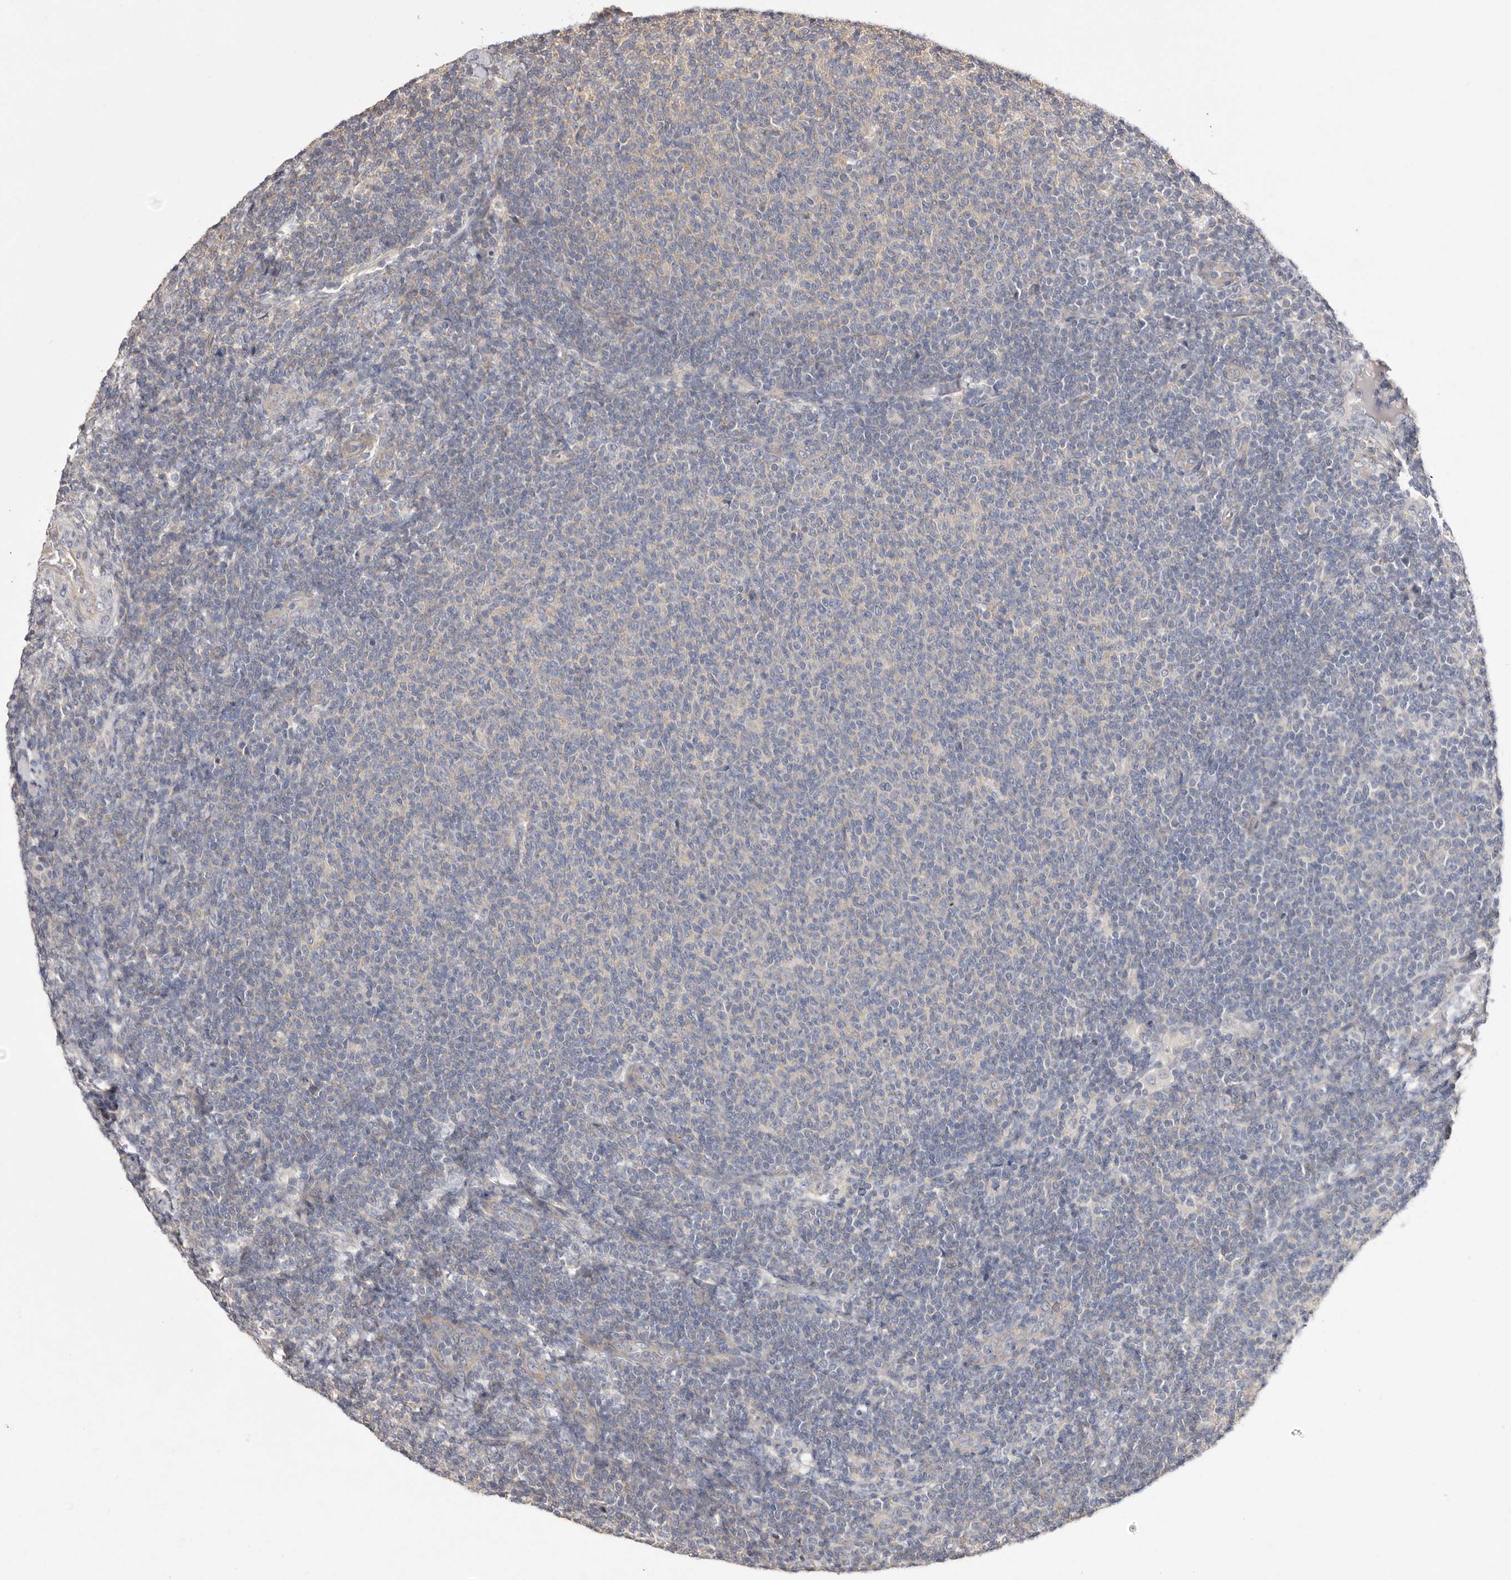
{"staining": {"intensity": "negative", "quantity": "none", "location": "none"}, "tissue": "lymphoma", "cell_type": "Tumor cells", "image_type": "cancer", "snomed": [{"axis": "morphology", "description": "Malignant lymphoma, non-Hodgkin's type, Low grade"}, {"axis": "topography", "description": "Lymph node"}], "caption": "An IHC micrograph of low-grade malignant lymphoma, non-Hodgkin's type is shown. There is no staining in tumor cells of low-grade malignant lymphoma, non-Hodgkin's type.", "gene": "FAM167B", "patient": {"sex": "male", "age": 66}}